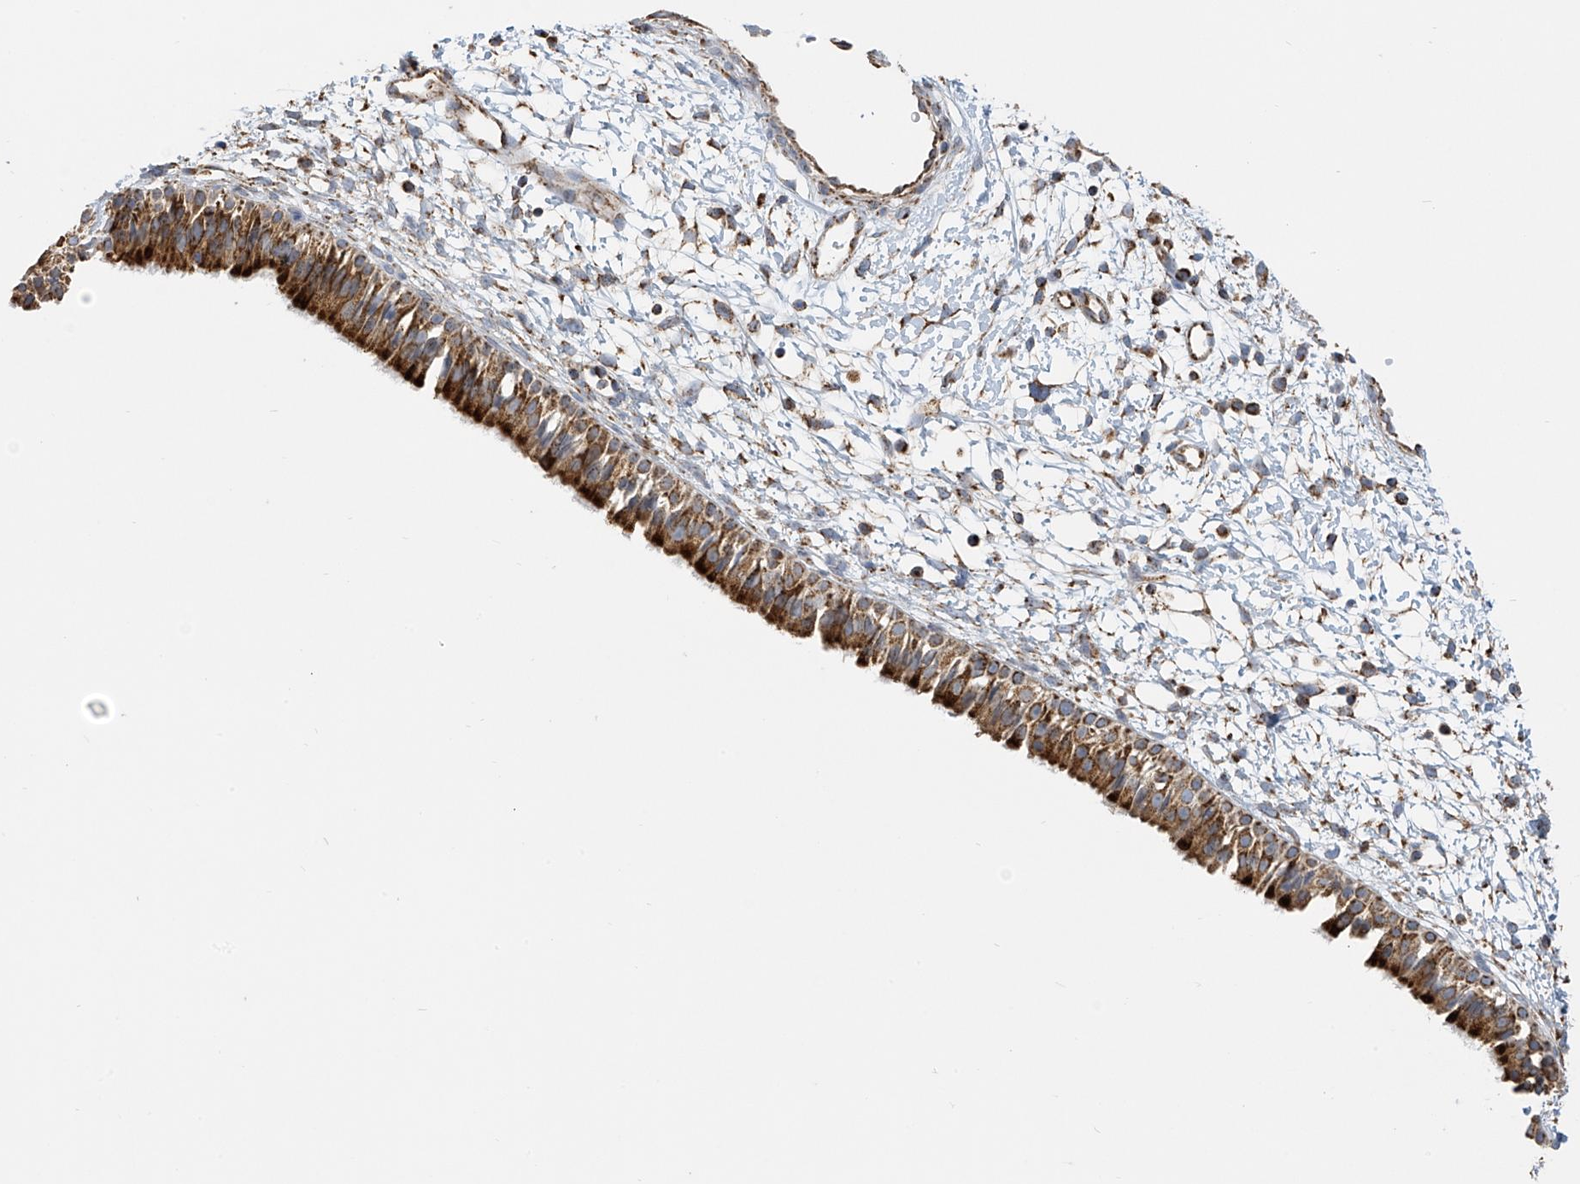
{"staining": {"intensity": "strong", "quantity": ">75%", "location": "cytoplasmic/membranous"}, "tissue": "nasopharynx", "cell_type": "Respiratory epithelial cells", "image_type": "normal", "snomed": [{"axis": "morphology", "description": "Normal tissue, NOS"}, {"axis": "topography", "description": "Nasopharynx"}], "caption": "DAB (3,3'-diaminobenzidine) immunohistochemical staining of unremarkable human nasopharynx displays strong cytoplasmic/membranous protein positivity in approximately >75% of respiratory epithelial cells.", "gene": "PNPT1", "patient": {"sex": "male", "age": 22}}